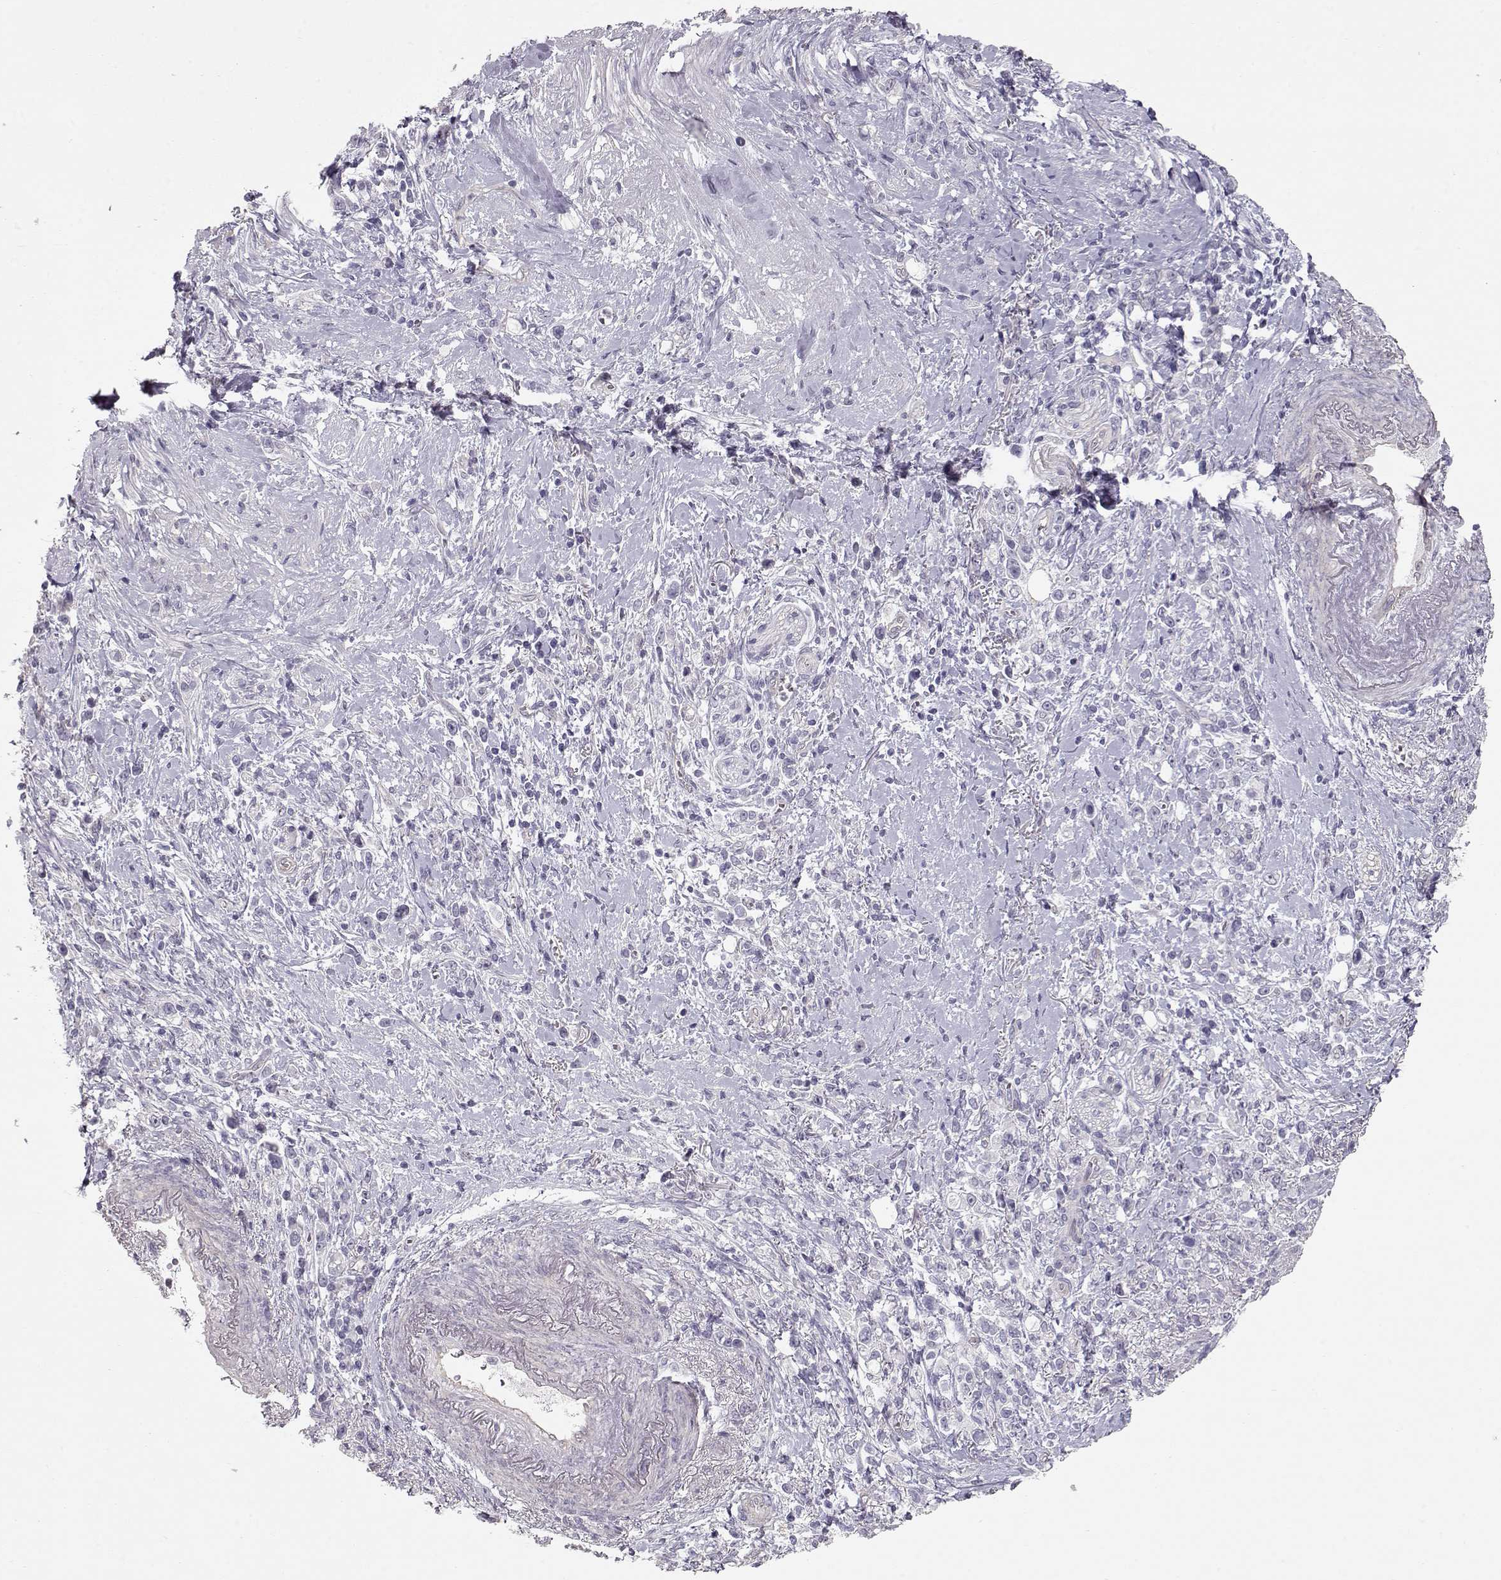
{"staining": {"intensity": "negative", "quantity": "none", "location": "none"}, "tissue": "stomach cancer", "cell_type": "Tumor cells", "image_type": "cancer", "snomed": [{"axis": "morphology", "description": "Adenocarcinoma, NOS"}, {"axis": "topography", "description": "Stomach"}], "caption": "An IHC photomicrograph of stomach cancer is shown. There is no staining in tumor cells of stomach cancer. (IHC, brightfield microscopy, high magnification).", "gene": "SLC18A1", "patient": {"sex": "male", "age": 63}}